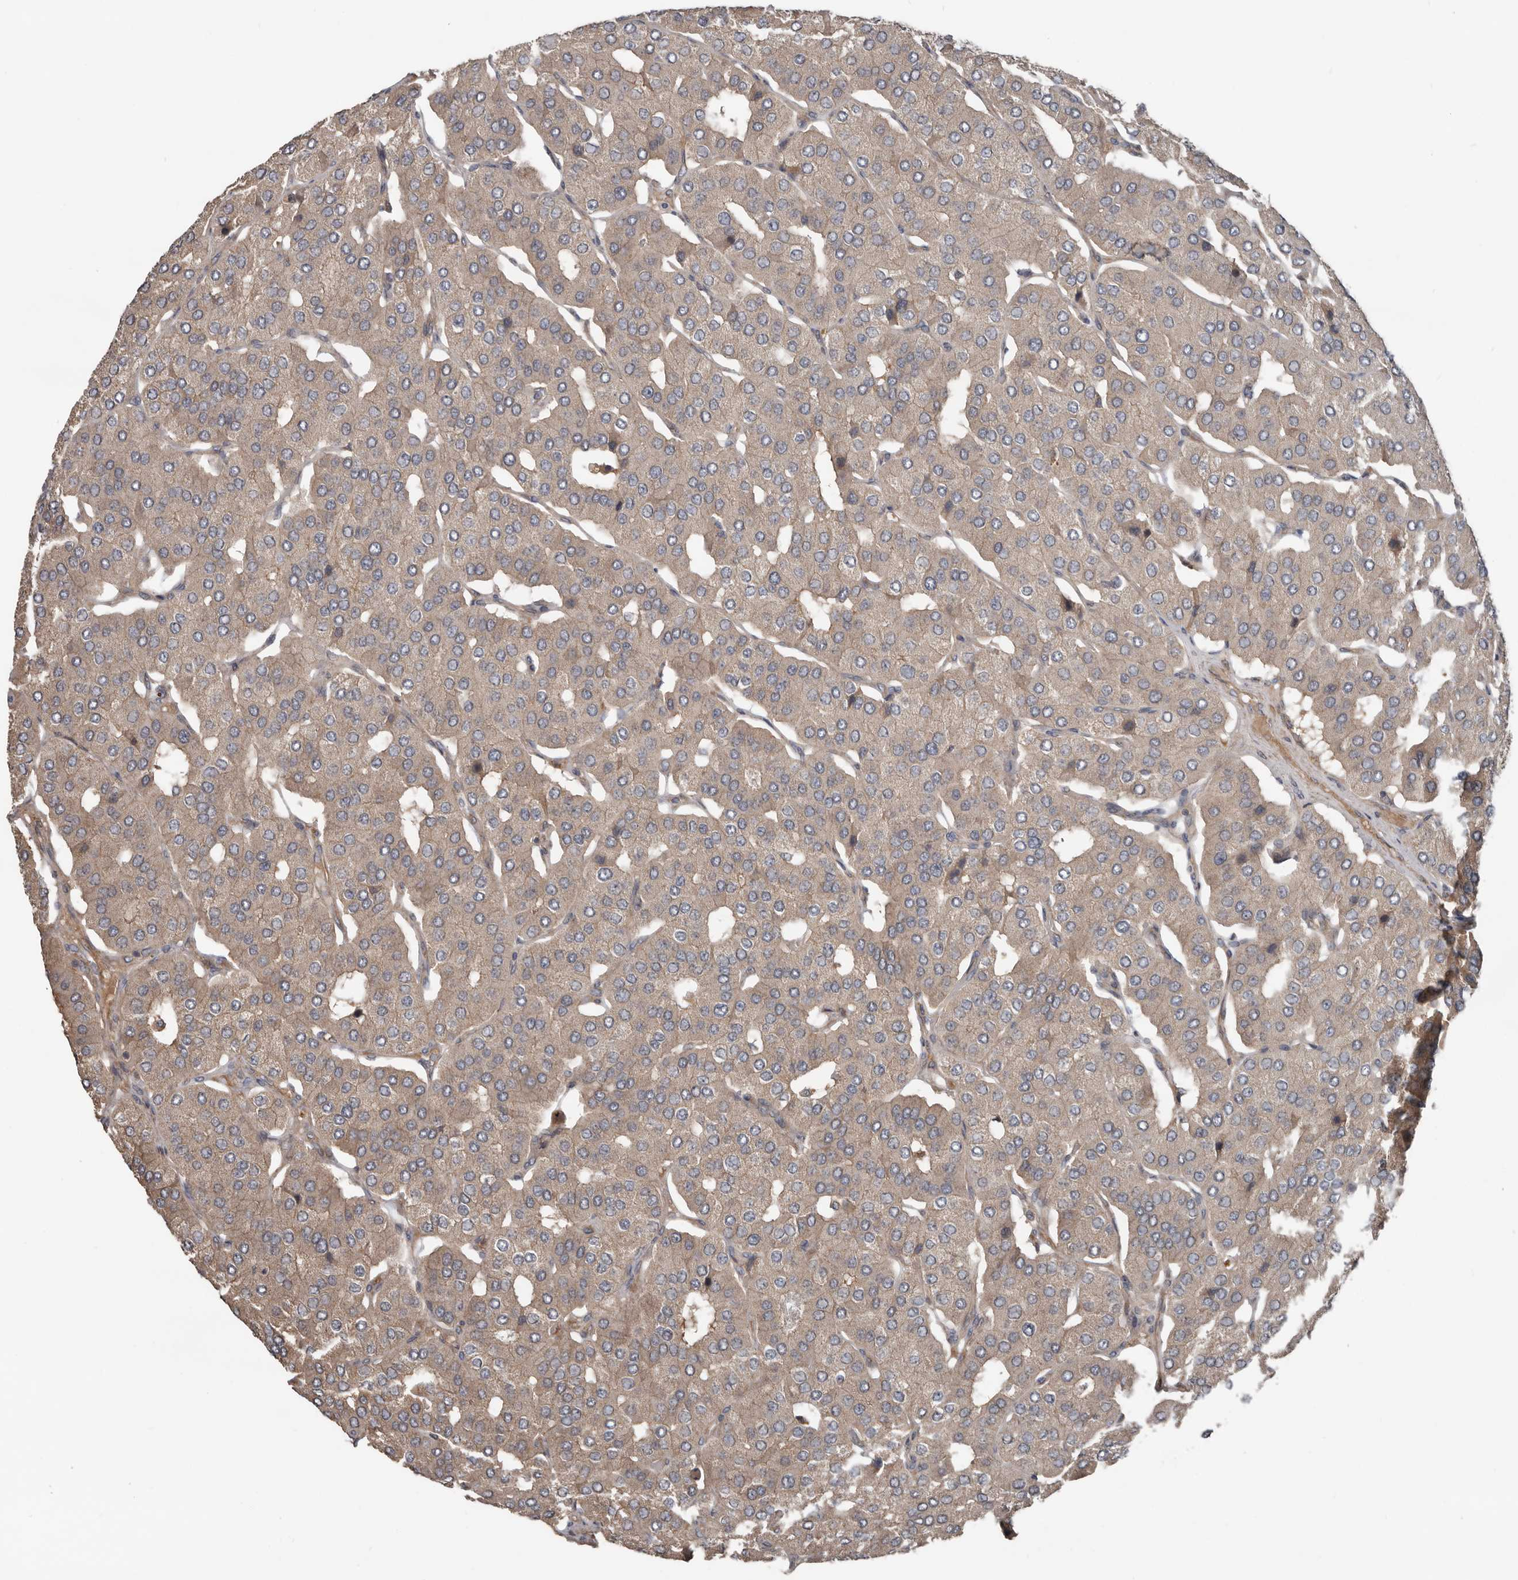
{"staining": {"intensity": "weak", "quantity": "25%-75%", "location": "cytoplasmic/membranous"}, "tissue": "parathyroid gland", "cell_type": "Glandular cells", "image_type": "normal", "snomed": [{"axis": "morphology", "description": "Normal tissue, NOS"}, {"axis": "morphology", "description": "Adenoma, NOS"}, {"axis": "topography", "description": "Parathyroid gland"}], "caption": "This micrograph exhibits IHC staining of unremarkable human parathyroid gland, with low weak cytoplasmic/membranous positivity in about 25%-75% of glandular cells.", "gene": "DNAJB4", "patient": {"sex": "female", "age": 86}}